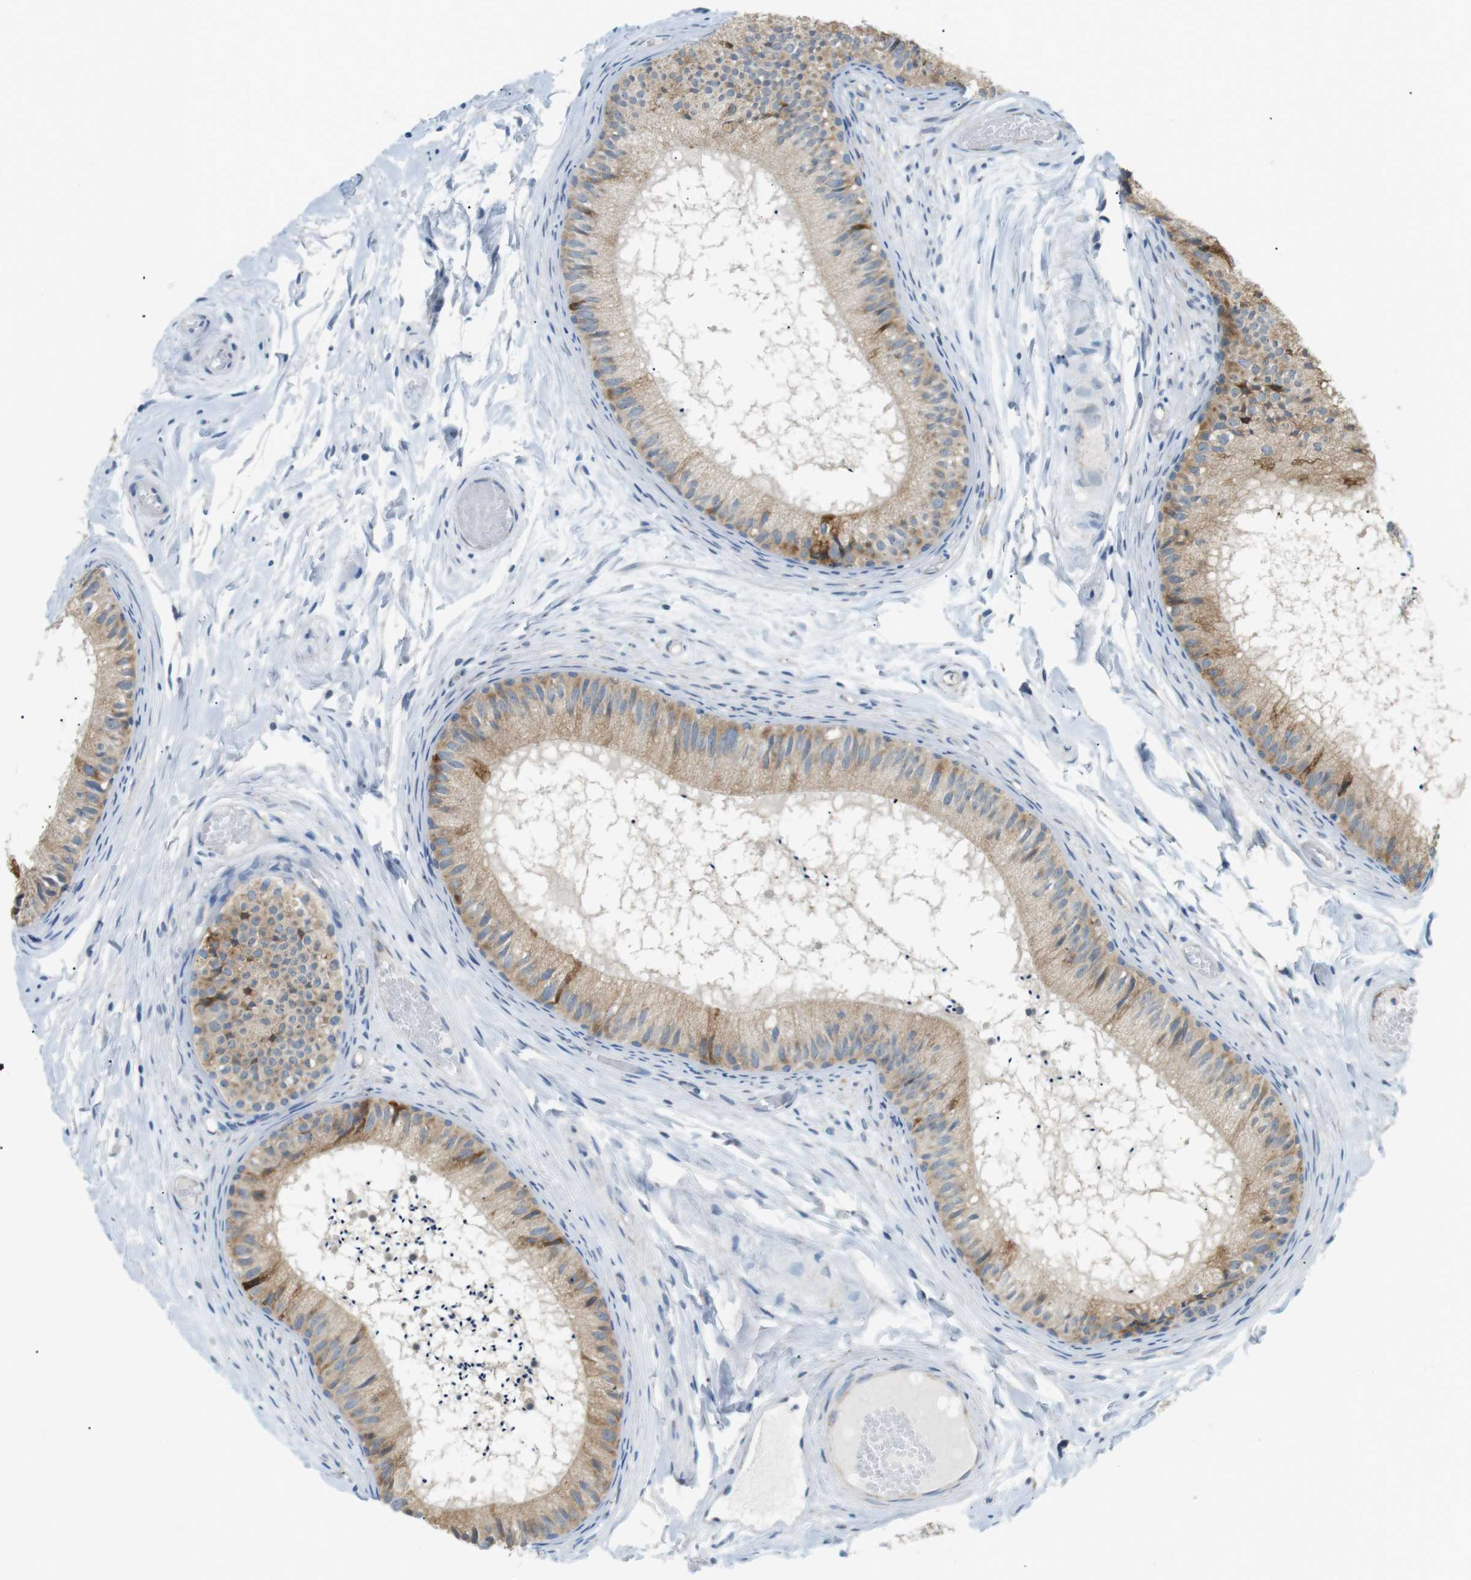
{"staining": {"intensity": "moderate", "quantity": ">75%", "location": "cytoplasmic/membranous"}, "tissue": "epididymis", "cell_type": "Glandular cells", "image_type": "normal", "snomed": [{"axis": "morphology", "description": "Normal tissue, NOS"}, {"axis": "topography", "description": "Epididymis"}], "caption": "There is medium levels of moderate cytoplasmic/membranous expression in glandular cells of benign epididymis, as demonstrated by immunohistochemical staining (brown color).", "gene": "MTARC2", "patient": {"sex": "male", "age": 46}}